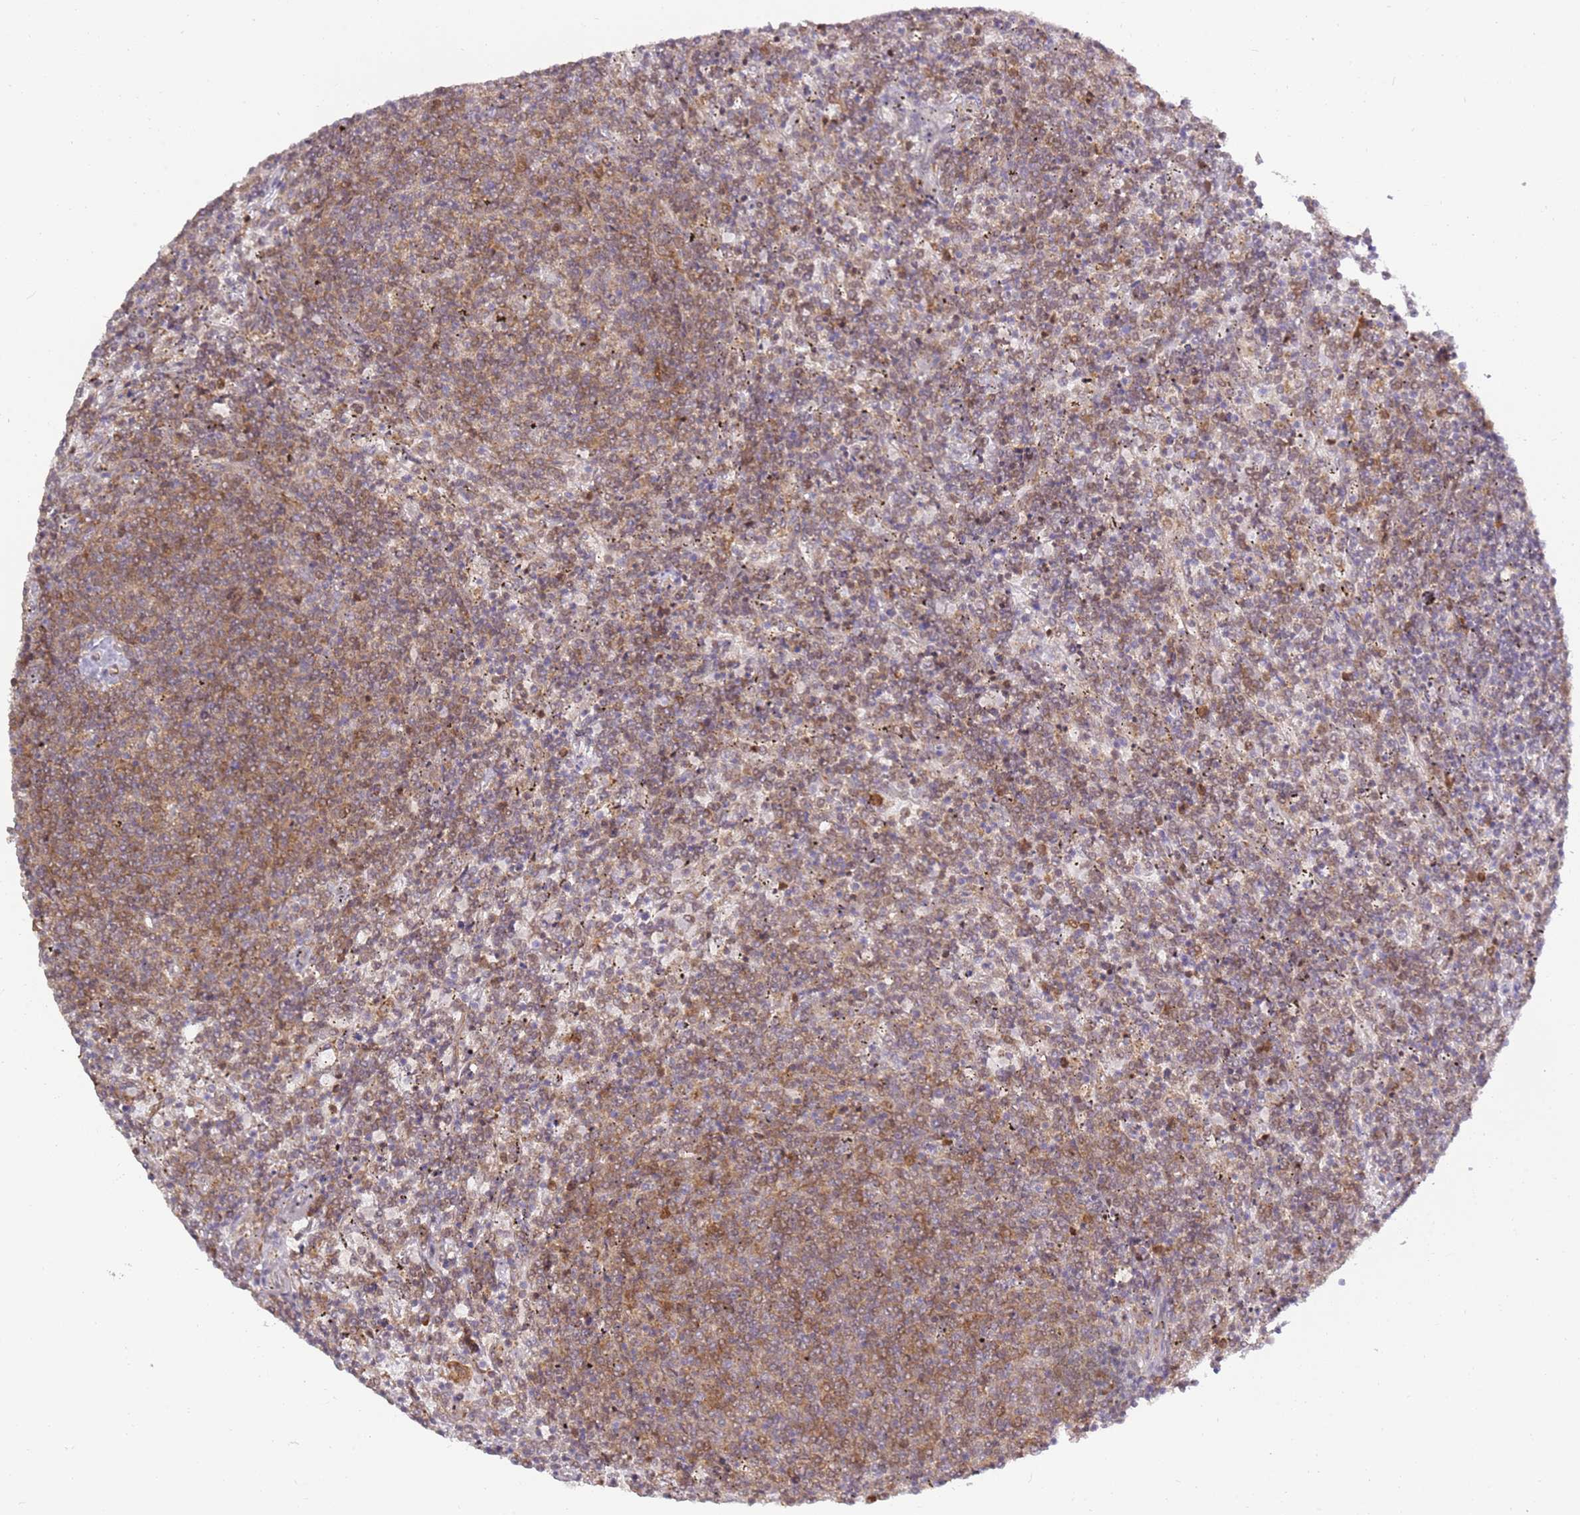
{"staining": {"intensity": "moderate", "quantity": ">75%", "location": "cytoplasmic/membranous,nuclear"}, "tissue": "lymphoma", "cell_type": "Tumor cells", "image_type": "cancer", "snomed": [{"axis": "morphology", "description": "Malignant lymphoma, non-Hodgkin's type, Low grade"}, {"axis": "topography", "description": "Spleen"}], "caption": "A photomicrograph showing moderate cytoplasmic/membranous and nuclear positivity in about >75% of tumor cells in lymphoma, as visualized by brown immunohistochemical staining.", "gene": "GRAP", "patient": {"sex": "female", "age": 50}}